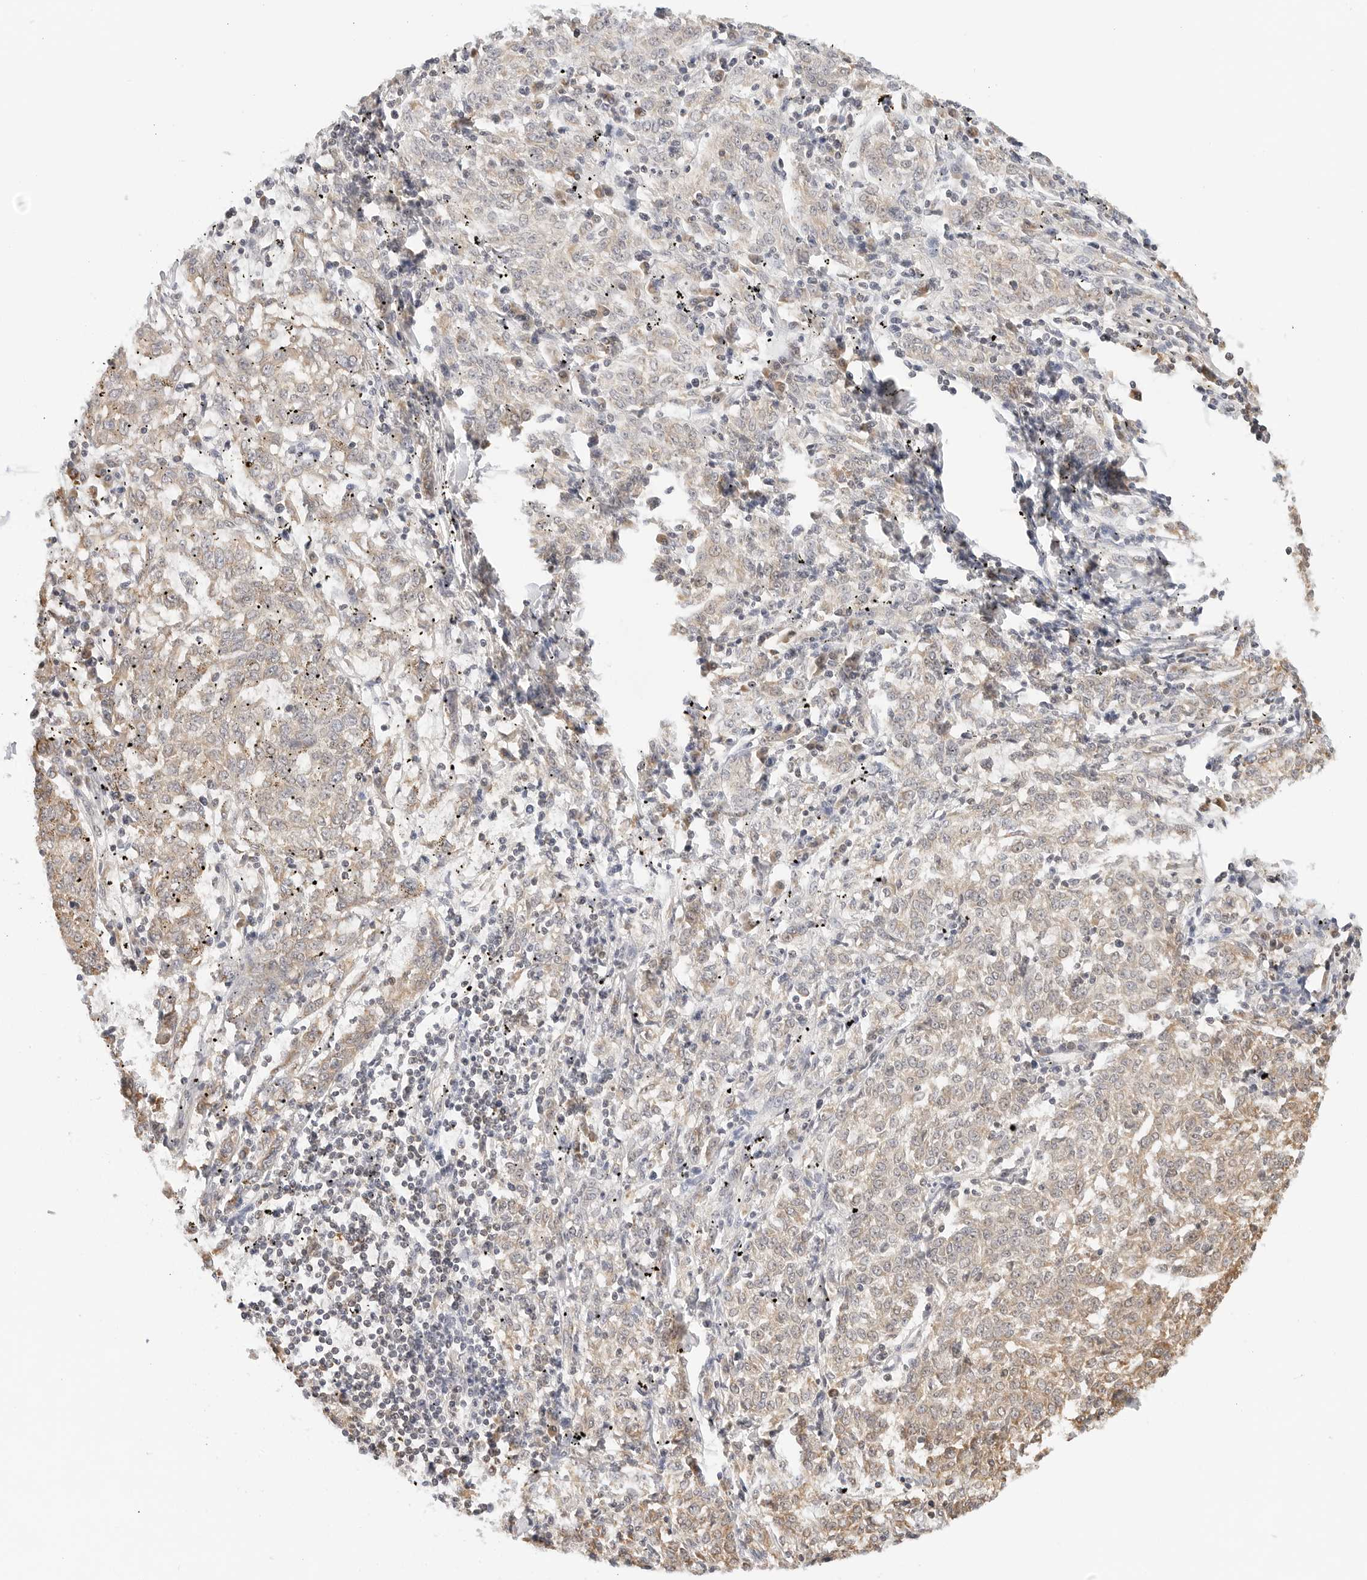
{"staining": {"intensity": "weak", "quantity": "25%-75%", "location": "cytoplasmic/membranous"}, "tissue": "melanoma", "cell_type": "Tumor cells", "image_type": "cancer", "snomed": [{"axis": "morphology", "description": "Malignant melanoma, NOS"}, {"axis": "topography", "description": "Skin"}], "caption": "Malignant melanoma stained for a protein (brown) exhibits weak cytoplasmic/membranous positive expression in about 25%-75% of tumor cells.", "gene": "ATL1", "patient": {"sex": "female", "age": 72}}